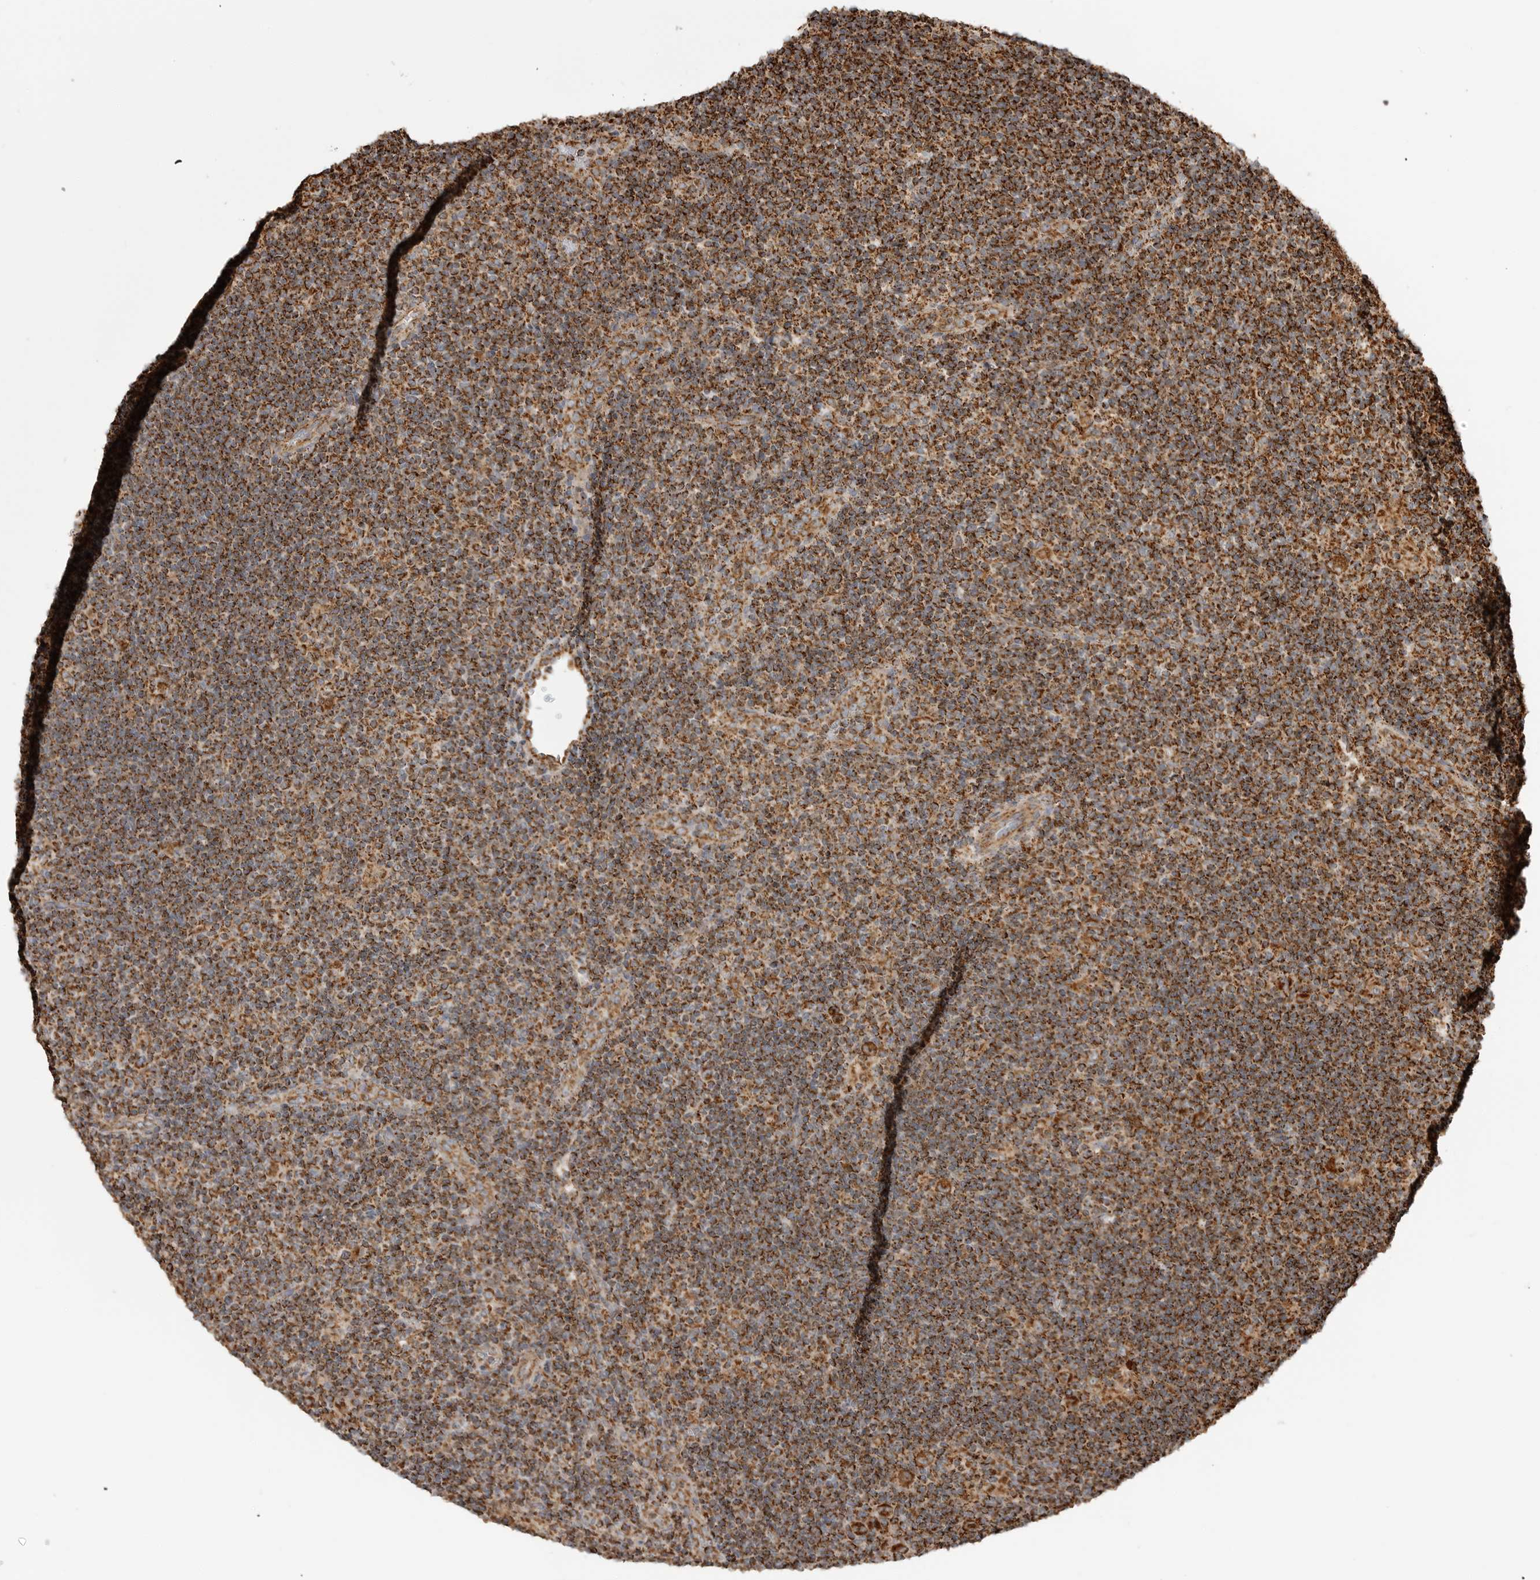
{"staining": {"intensity": "strong", "quantity": ">75%", "location": "cytoplasmic/membranous"}, "tissue": "lymphoma", "cell_type": "Tumor cells", "image_type": "cancer", "snomed": [{"axis": "morphology", "description": "Hodgkin's disease, NOS"}, {"axis": "topography", "description": "Lymph node"}], "caption": "A histopathology image of Hodgkin's disease stained for a protein demonstrates strong cytoplasmic/membranous brown staining in tumor cells. (Brightfield microscopy of DAB IHC at high magnification).", "gene": "BMP2K", "patient": {"sex": "female", "age": 57}}